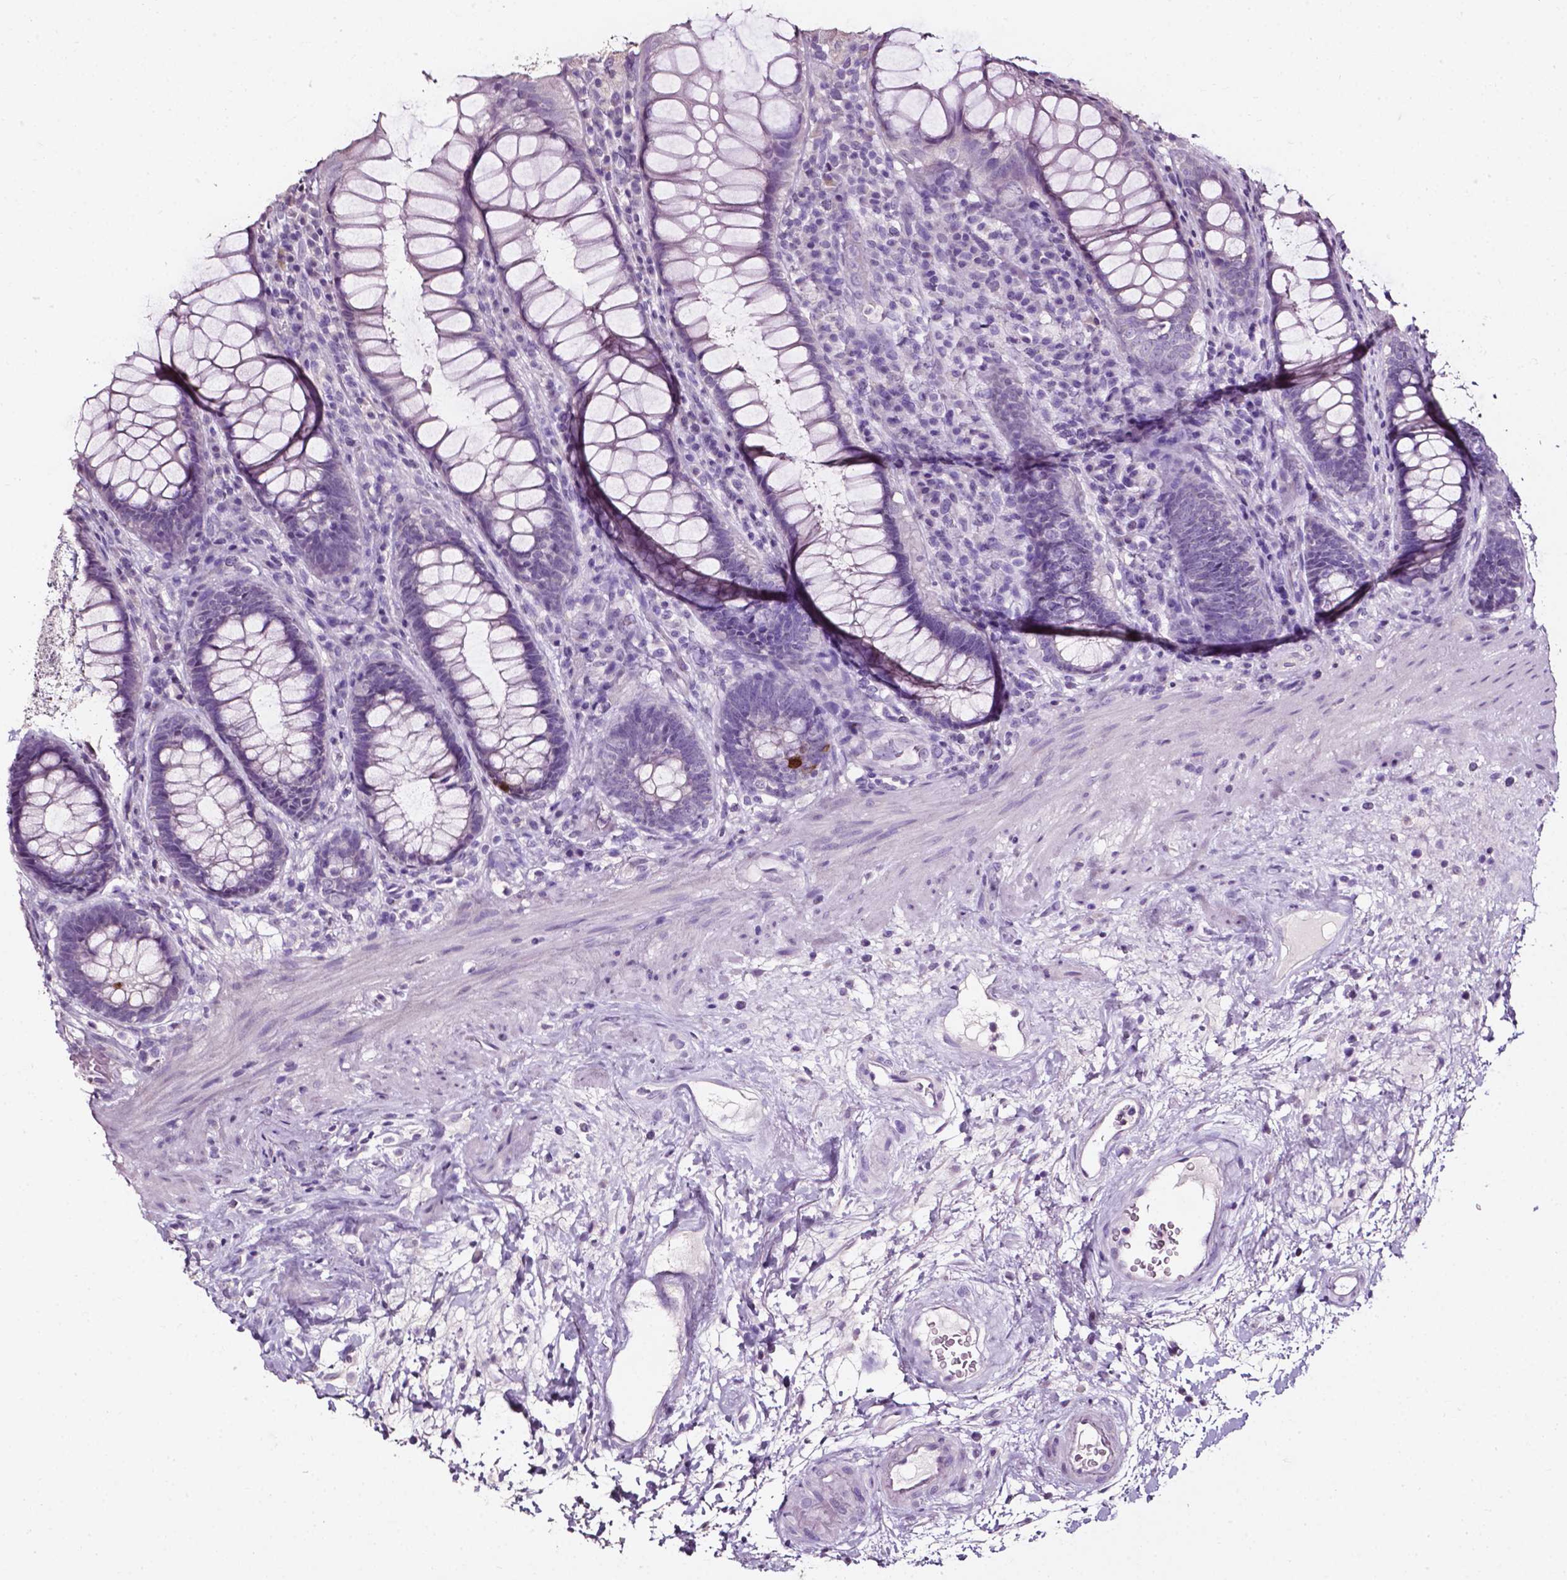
{"staining": {"intensity": "strong", "quantity": "<25%", "location": "cytoplasmic/membranous"}, "tissue": "rectum", "cell_type": "Glandular cells", "image_type": "normal", "snomed": [{"axis": "morphology", "description": "Normal tissue, NOS"}, {"axis": "topography", "description": "Rectum"}], "caption": "Protein analysis of unremarkable rectum demonstrates strong cytoplasmic/membranous positivity in approximately <25% of glandular cells. (Stains: DAB (3,3'-diaminobenzidine) in brown, nuclei in blue, Microscopy: brightfield microscopy at high magnification).", "gene": "DEFA5", "patient": {"sex": "male", "age": 72}}